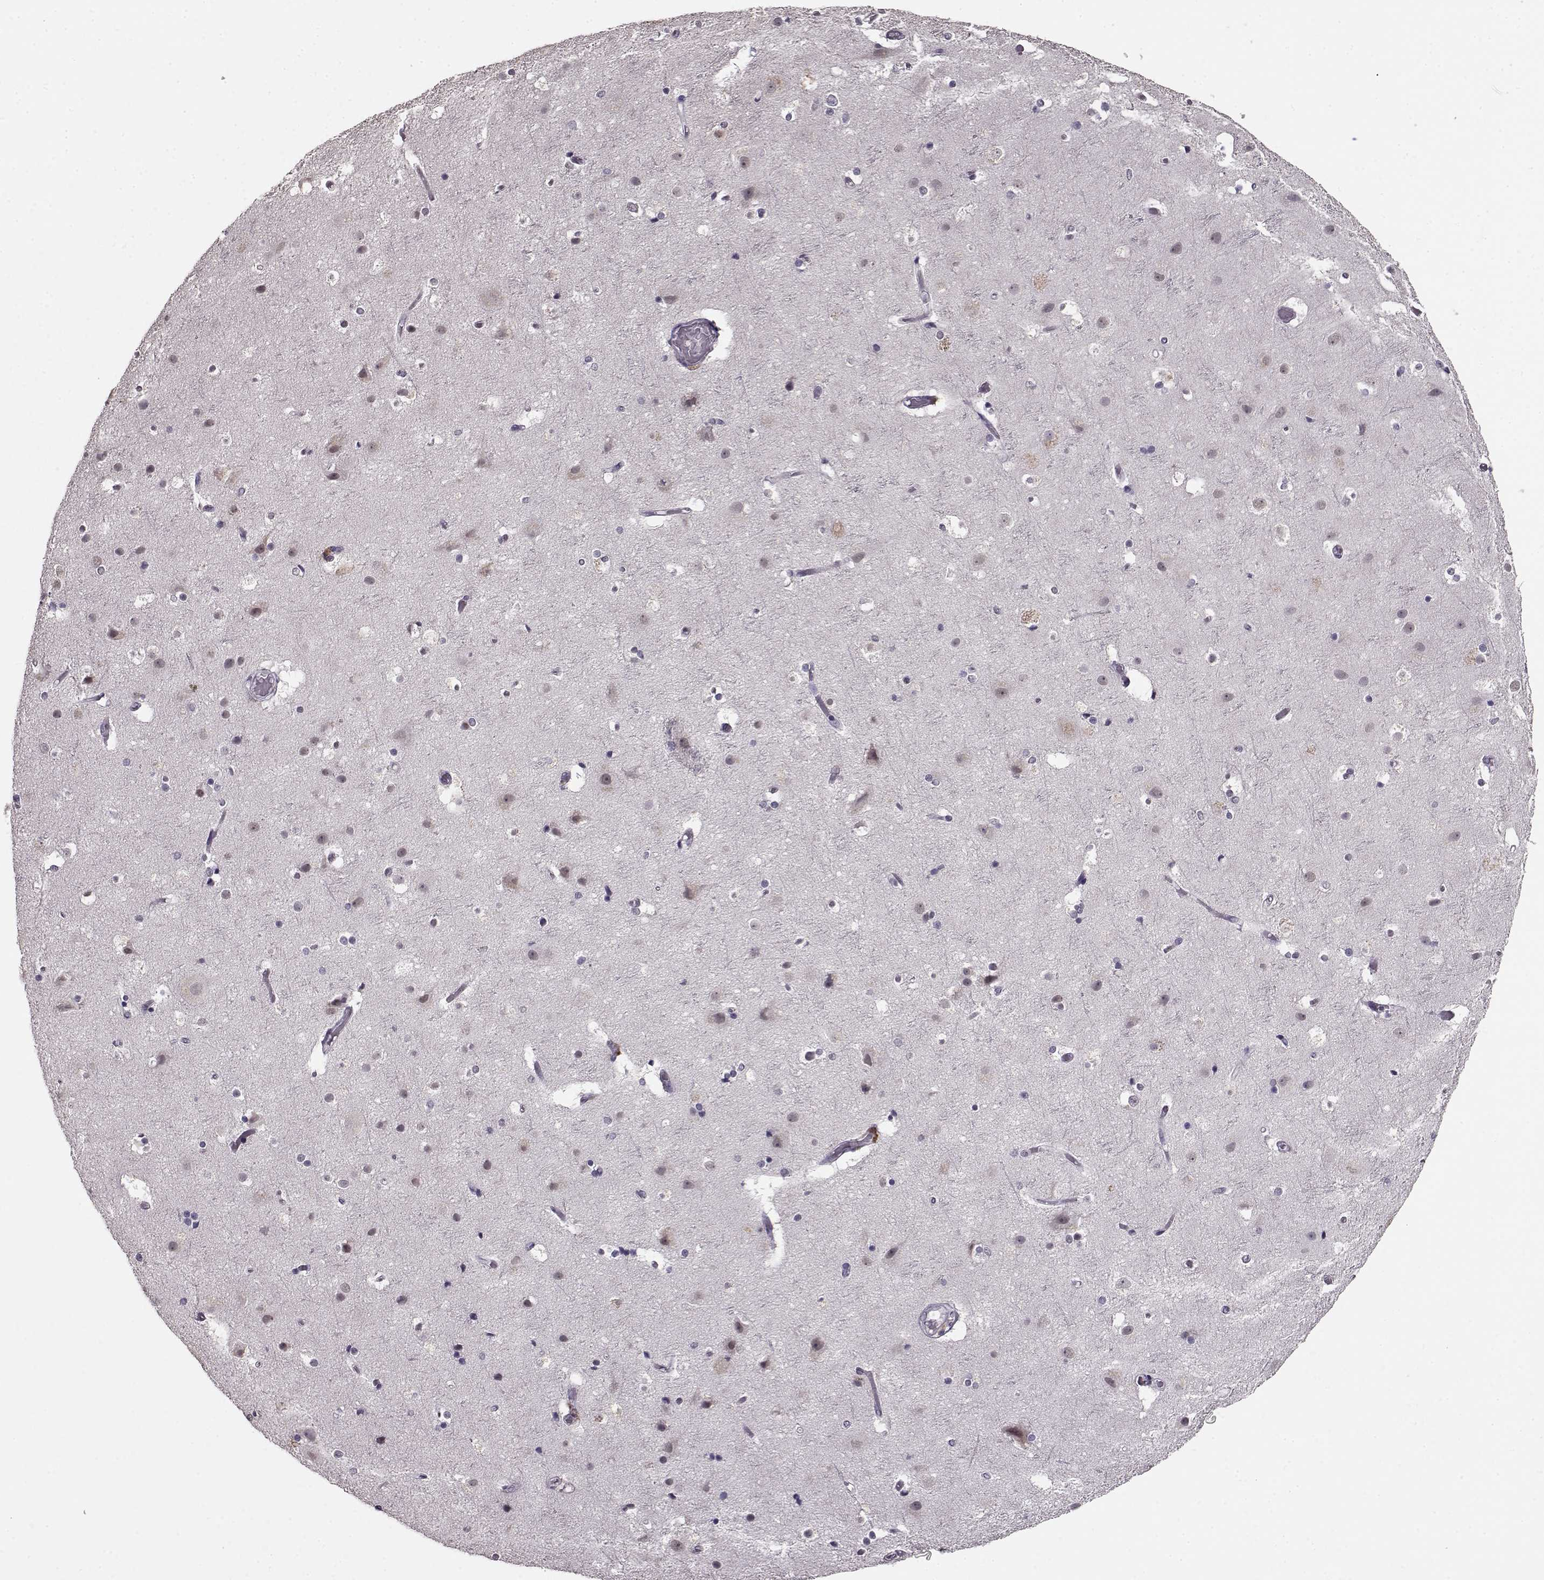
{"staining": {"intensity": "negative", "quantity": "none", "location": "none"}, "tissue": "cerebral cortex", "cell_type": "Endothelial cells", "image_type": "normal", "snomed": [{"axis": "morphology", "description": "Normal tissue, NOS"}, {"axis": "topography", "description": "Cerebral cortex"}], "caption": "High power microscopy histopathology image of an immunohistochemistry histopathology image of unremarkable cerebral cortex, revealing no significant positivity in endothelial cells. (Brightfield microscopy of DAB (3,3'-diaminobenzidine) IHC at high magnification).", "gene": "RP1L1", "patient": {"sex": "female", "age": 52}}